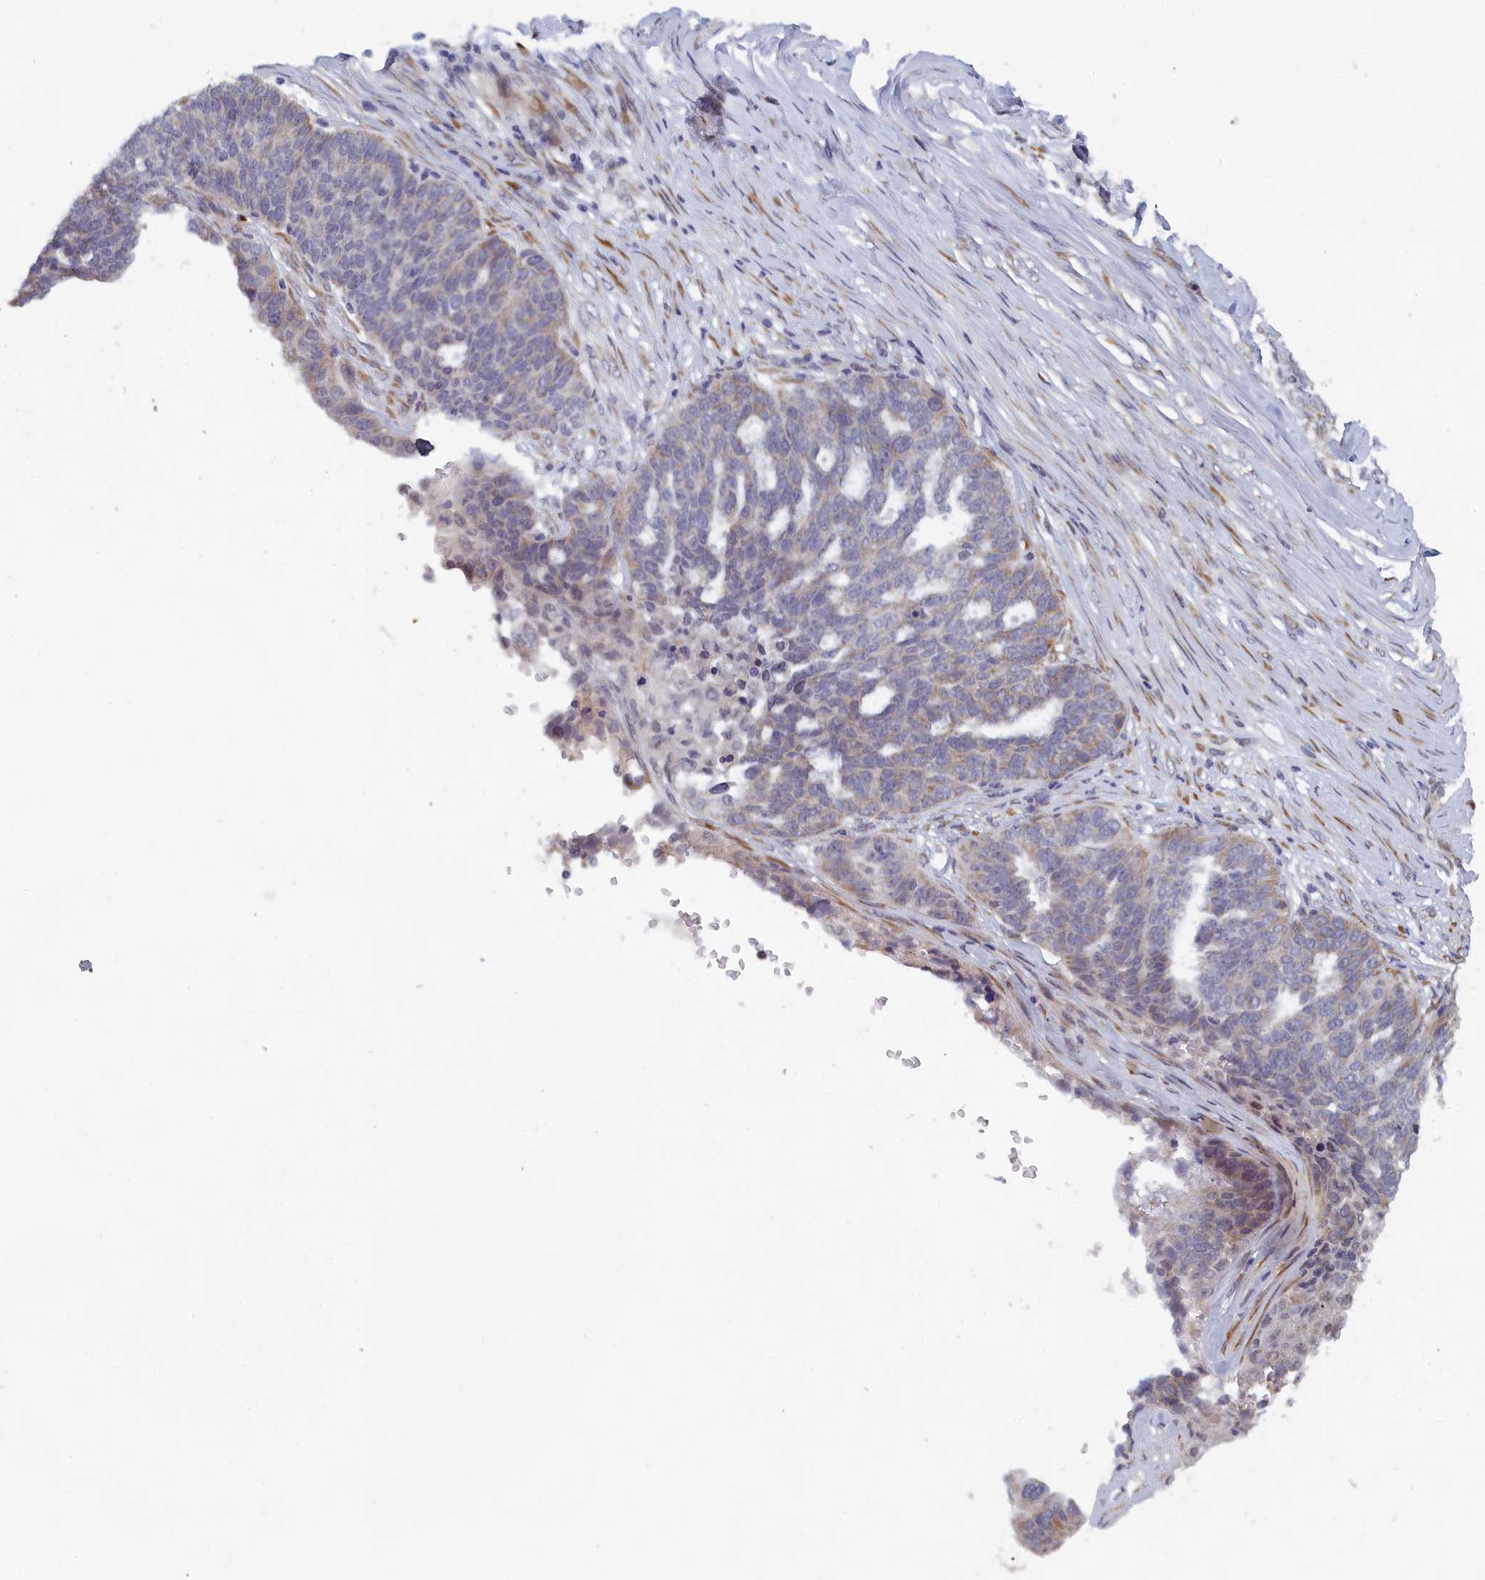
{"staining": {"intensity": "negative", "quantity": "none", "location": "none"}, "tissue": "ovarian cancer", "cell_type": "Tumor cells", "image_type": "cancer", "snomed": [{"axis": "morphology", "description": "Cystadenocarcinoma, serous, NOS"}, {"axis": "topography", "description": "Ovary"}], "caption": "Serous cystadenocarcinoma (ovarian) stained for a protein using immunohistochemistry demonstrates no expression tumor cells.", "gene": "DNAJC17", "patient": {"sex": "female", "age": 59}}